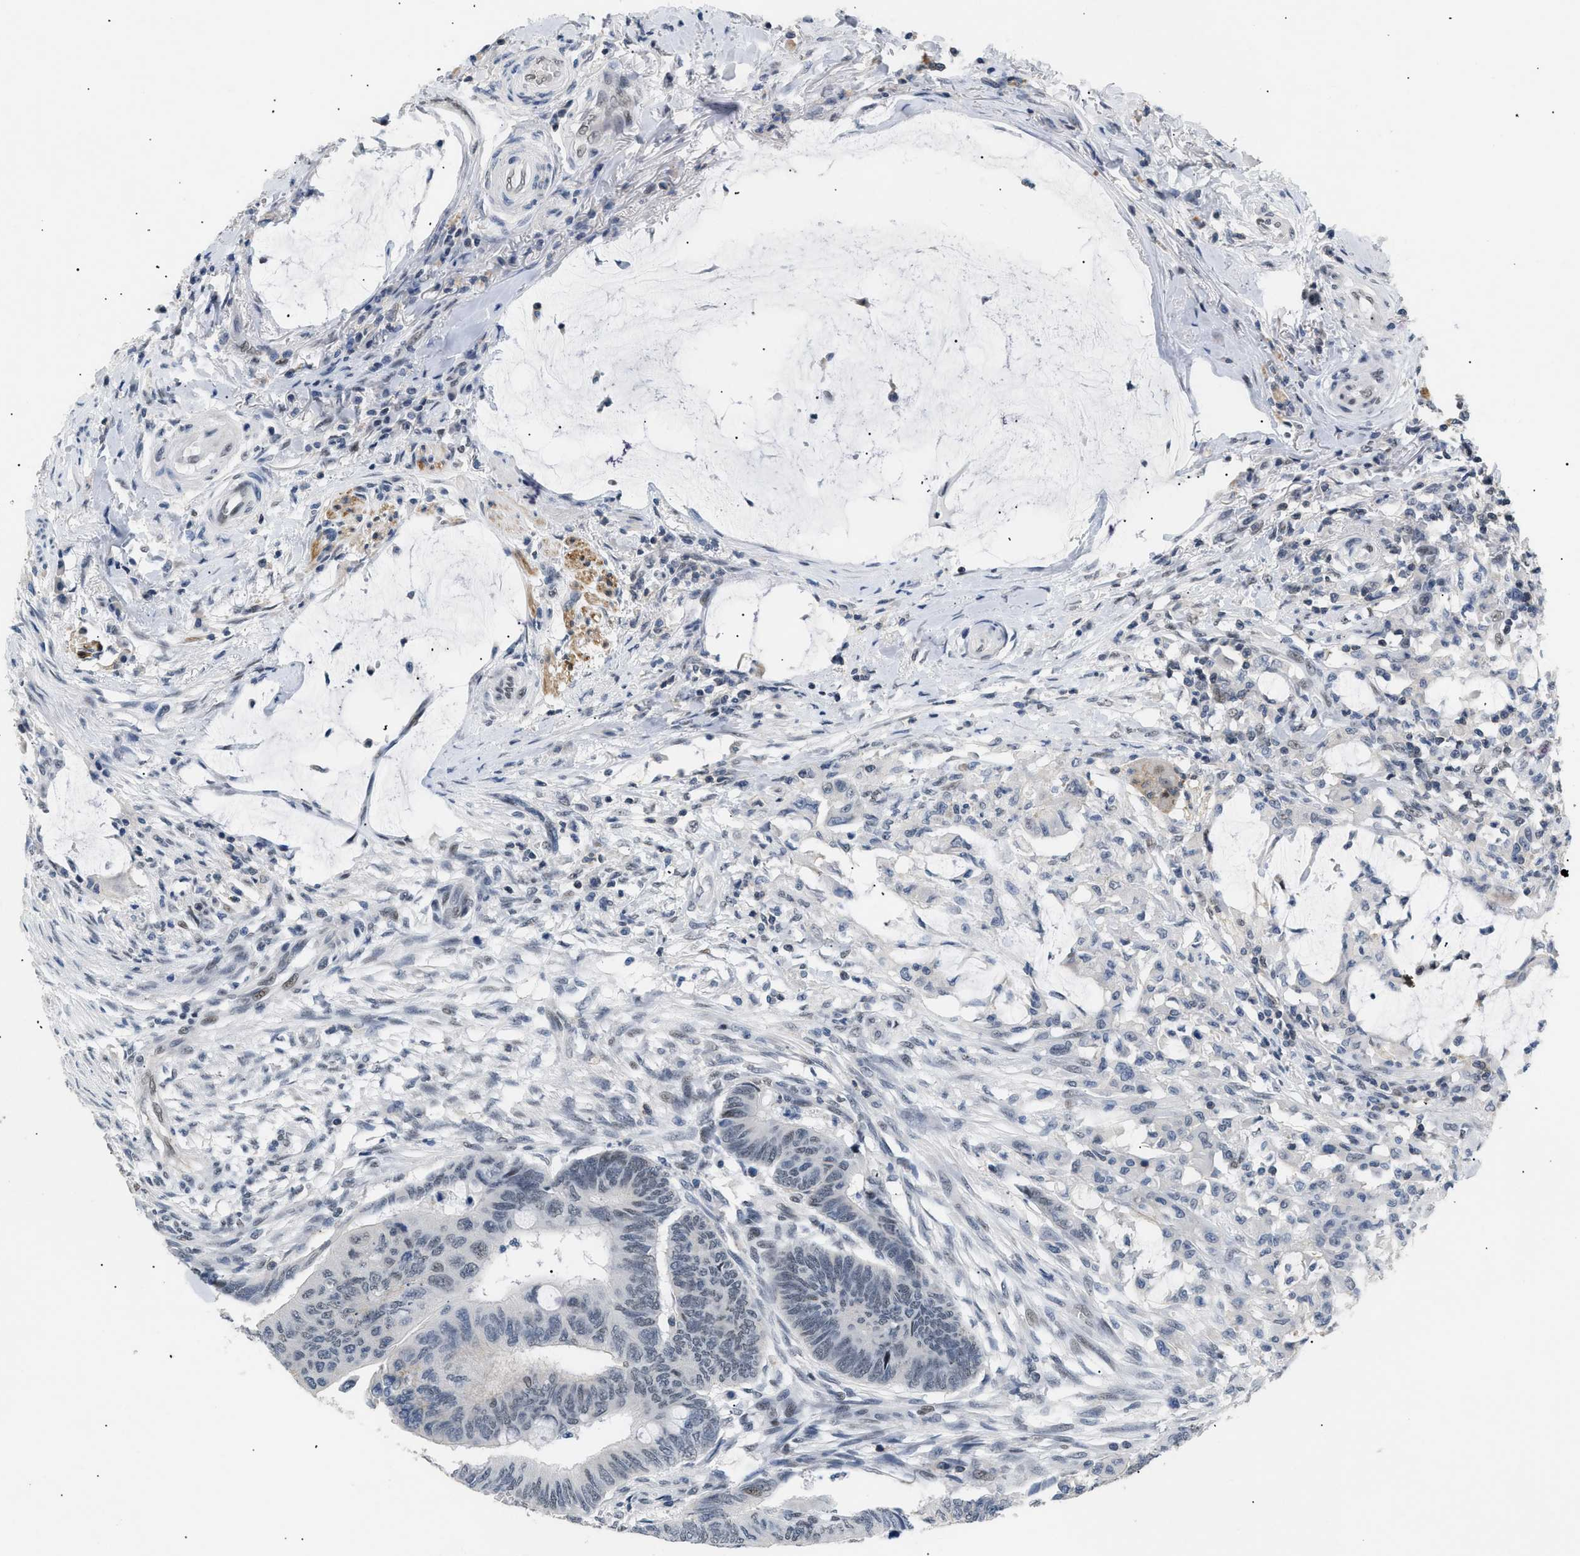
{"staining": {"intensity": "weak", "quantity": "<25%", "location": "nuclear"}, "tissue": "colorectal cancer", "cell_type": "Tumor cells", "image_type": "cancer", "snomed": [{"axis": "morphology", "description": "Normal tissue, NOS"}, {"axis": "morphology", "description": "Adenocarcinoma, NOS"}, {"axis": "topography", "description": "Rectum"}, {"axis": "topography", "description": "Peripheral nerve tissue"}], "caption": "Immunohistochemistry (IHC) photomicrograph of neoplastic tissue: colorectal cancer (adenocarcinoma) stained with DAB reveals no significant protein positivity in tumor cells. The staining was performed using DAB to visualize the protein expression in brown, while the nuclei were stained in blue with hematoxylin (Magnification: 20x).", "gene": "KCNC3", "patient": {"sex": "male", "age": 92}}